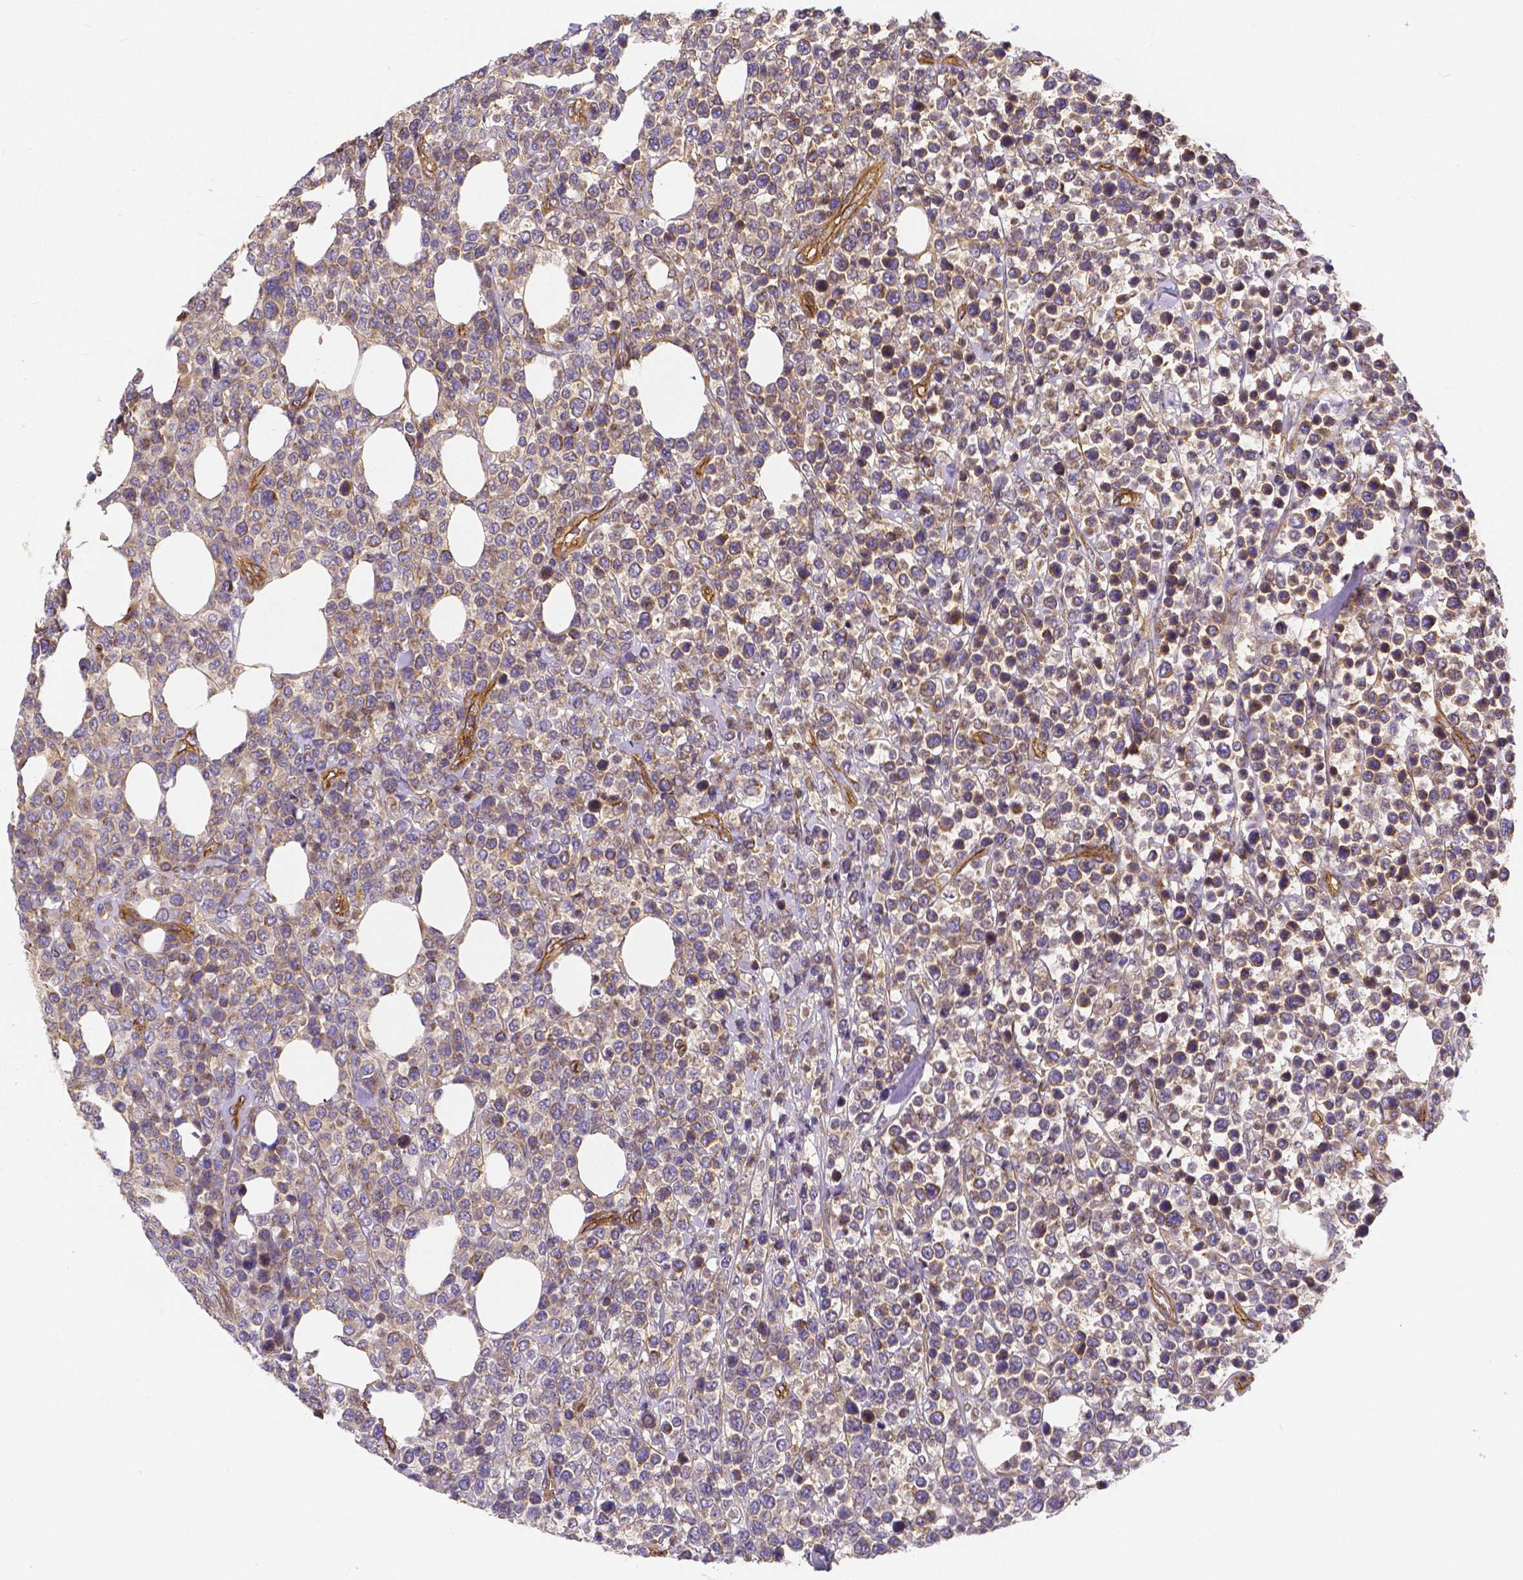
{"staining": {"intensity": "weak", "quantity": "25%-75%", "location": "cytoplasmic/membranous"}, "tissue": "lymphoma", "cell_type": "Tumor cells", "image_type": "cancer", "snomed": [{"axis": "morphology", "description": "Malignant lymphoma, non-Hodgkin's type, High grade"}, {"axis": "topography", "description": "Soft tissue"}], "caption": "The image shows a brown stain indicating the presence of a protein in the cytoplasmic/membranous of tumor cells in malignant lymphoma, non-Hodgkin's type (high-grade). Ihc stains the protein of interest in brown and the nuclei are stained blue.", "gene": "CLINT1", "patient": {"sex": "female", "age": 56}}